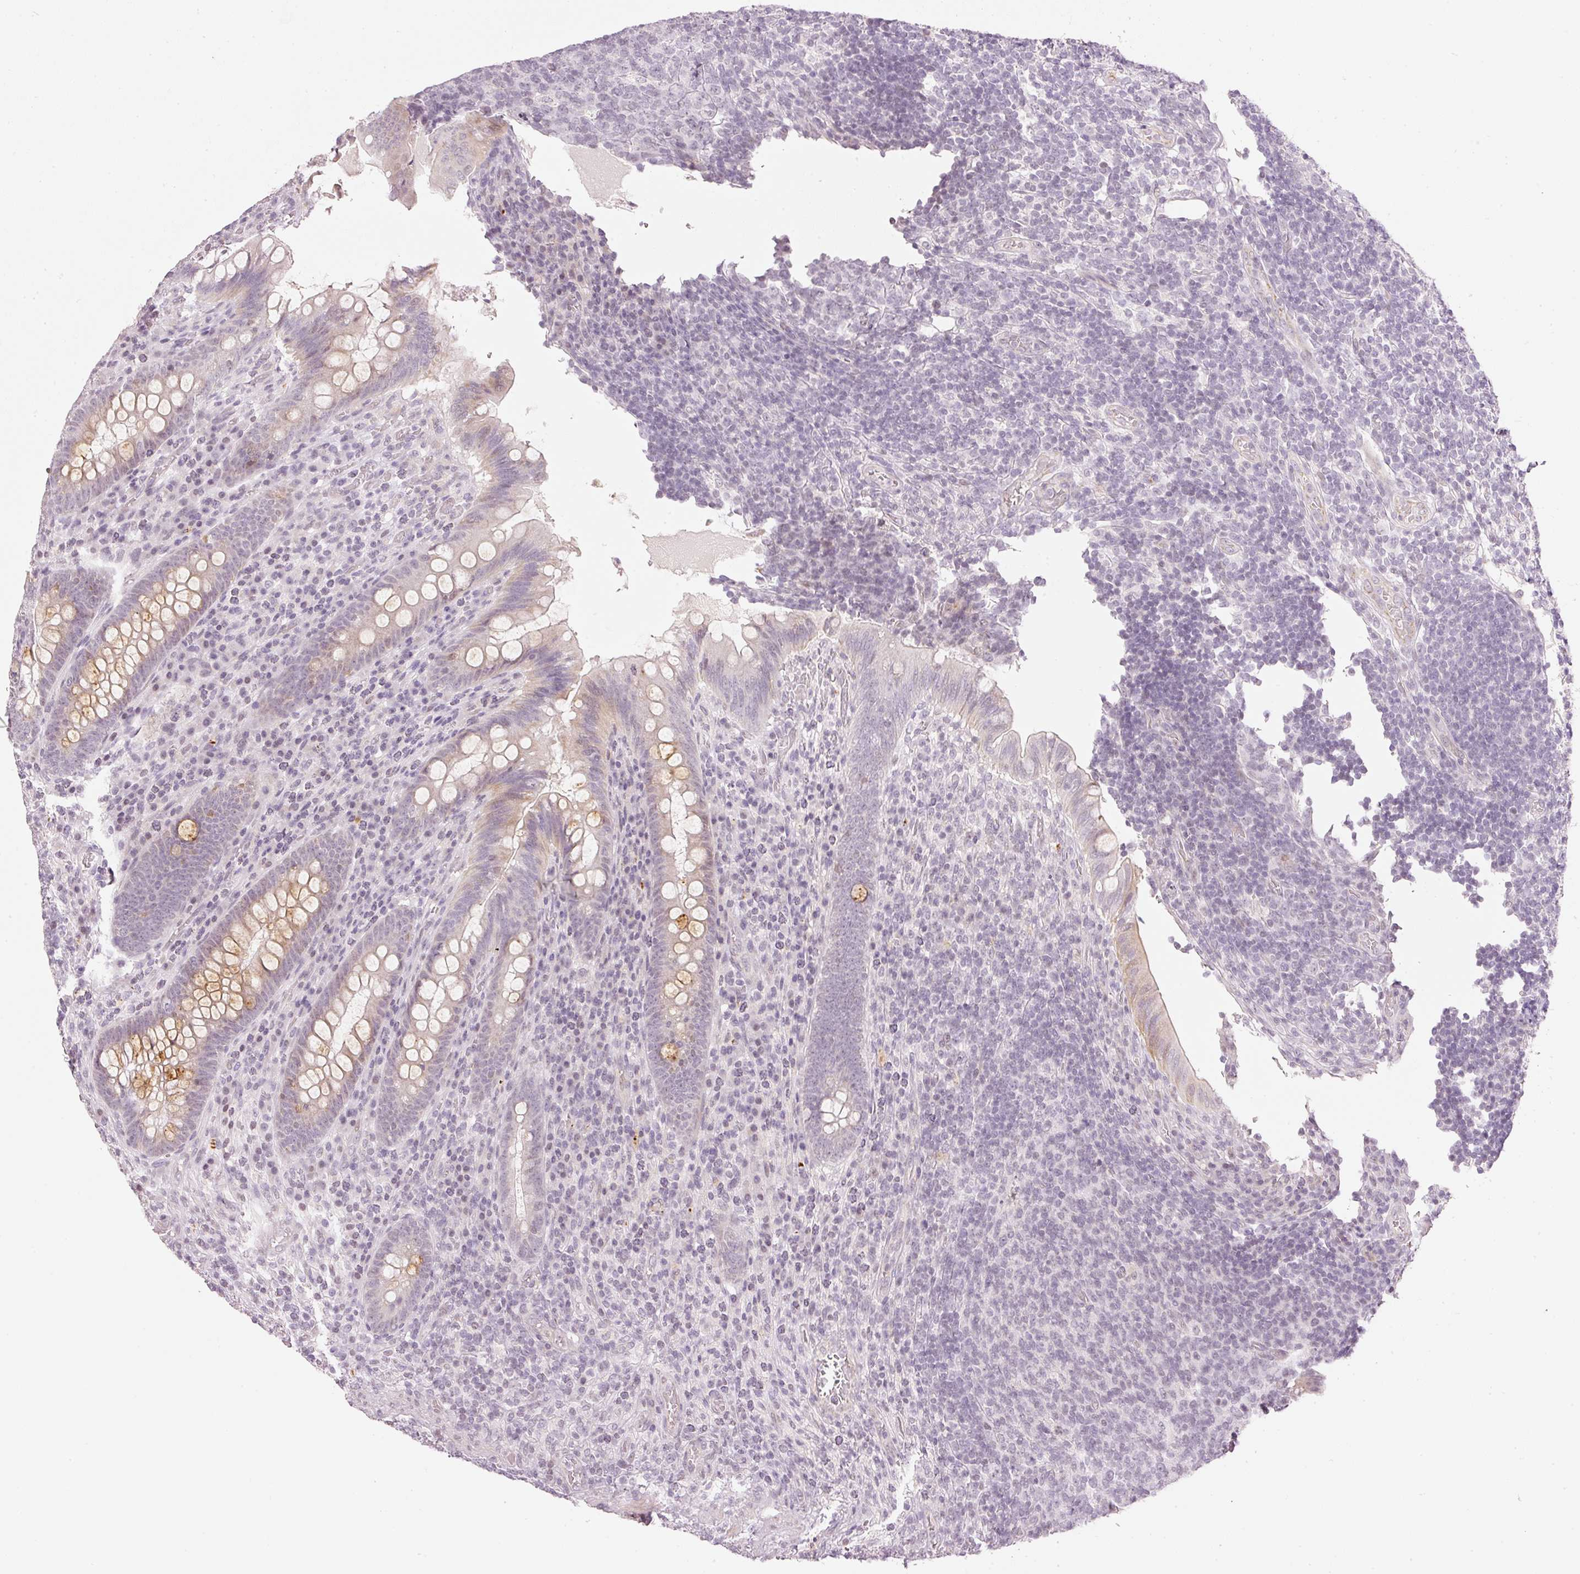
{"staining": {"intensity": "moderate", "quantity": "<25%", "location": "cytoplasmic/membranous"}, "tissue": "appendix", "cell_type": "Glandular cells", "image_type": "normal", "snomed": [{"axis": "morphology", "description": "Normal tissue, NOS"}, {"axis": "topography", "description": "Appendix"}], "caption": "Protein staining displays moderate cytoplasmic/membranous expression in about <25% of glandular cells in benign appendix.", "gene": "NRDE2", "patient": {"sex": "female", "age": 43}}